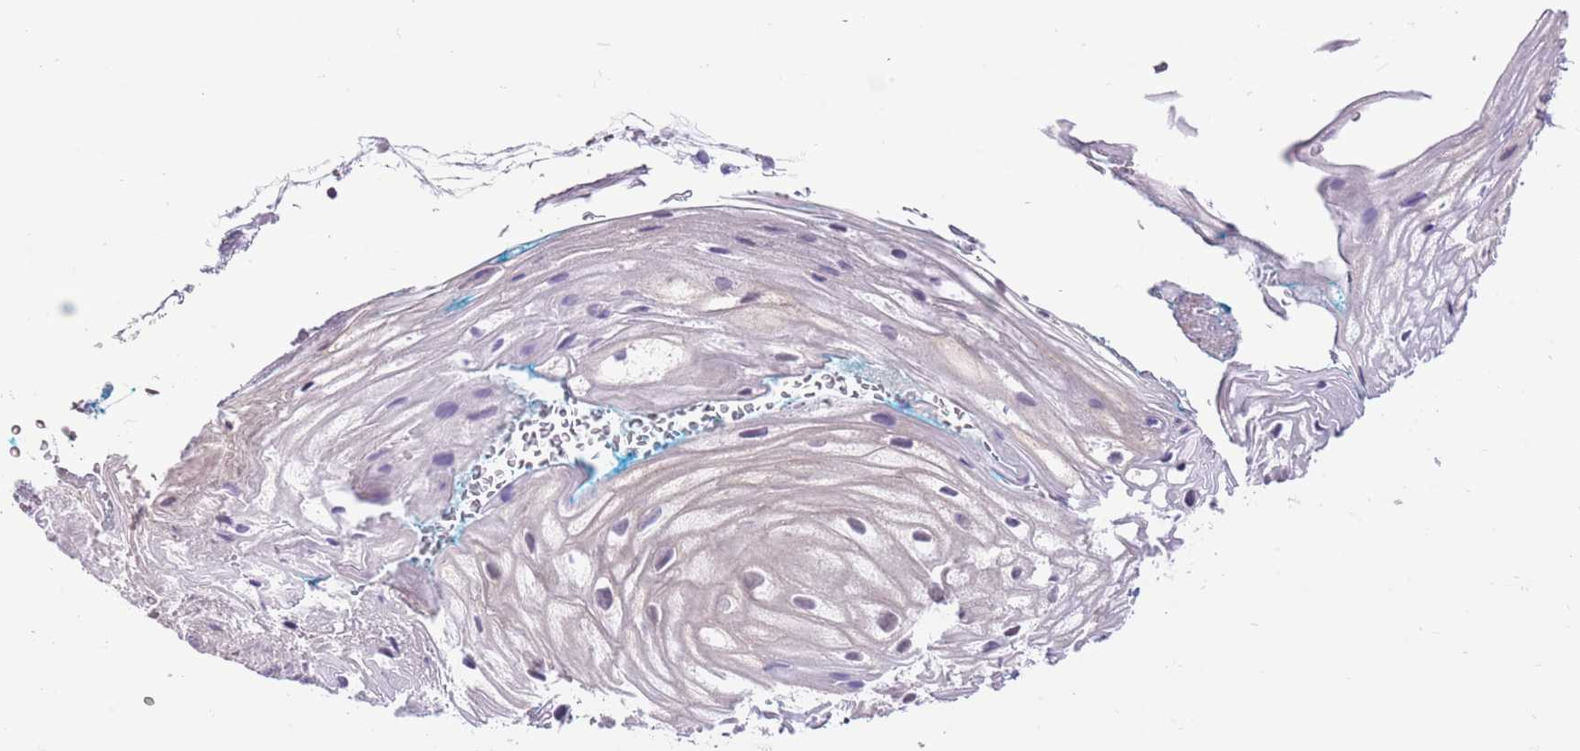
{"staining": {"intensity": "weak", "quantity": "25%-75%", "location": "nuclear"}, "tissue": "vagina", "cell_type": "Squamous epithelial cells", "image_type": "normal", "snomed": [{"axis": "morphology", "description": "Normal tissue, NOS"}, {"axis": "morphology", "description": "Adenocarcinoma, NOS"}, {"axis": "topography", "description": "Rectum"}, {"axis": "topography", "description": "Vagina"}], "caption": "A high-resolution micrograph shows IHC staining of normal vagina, which demonstrates weak nuclear staining in about 25%-75% of squamous epithelial cells.", "gene": "DDI2", "patient": {"sex": "female", "age": 71}}